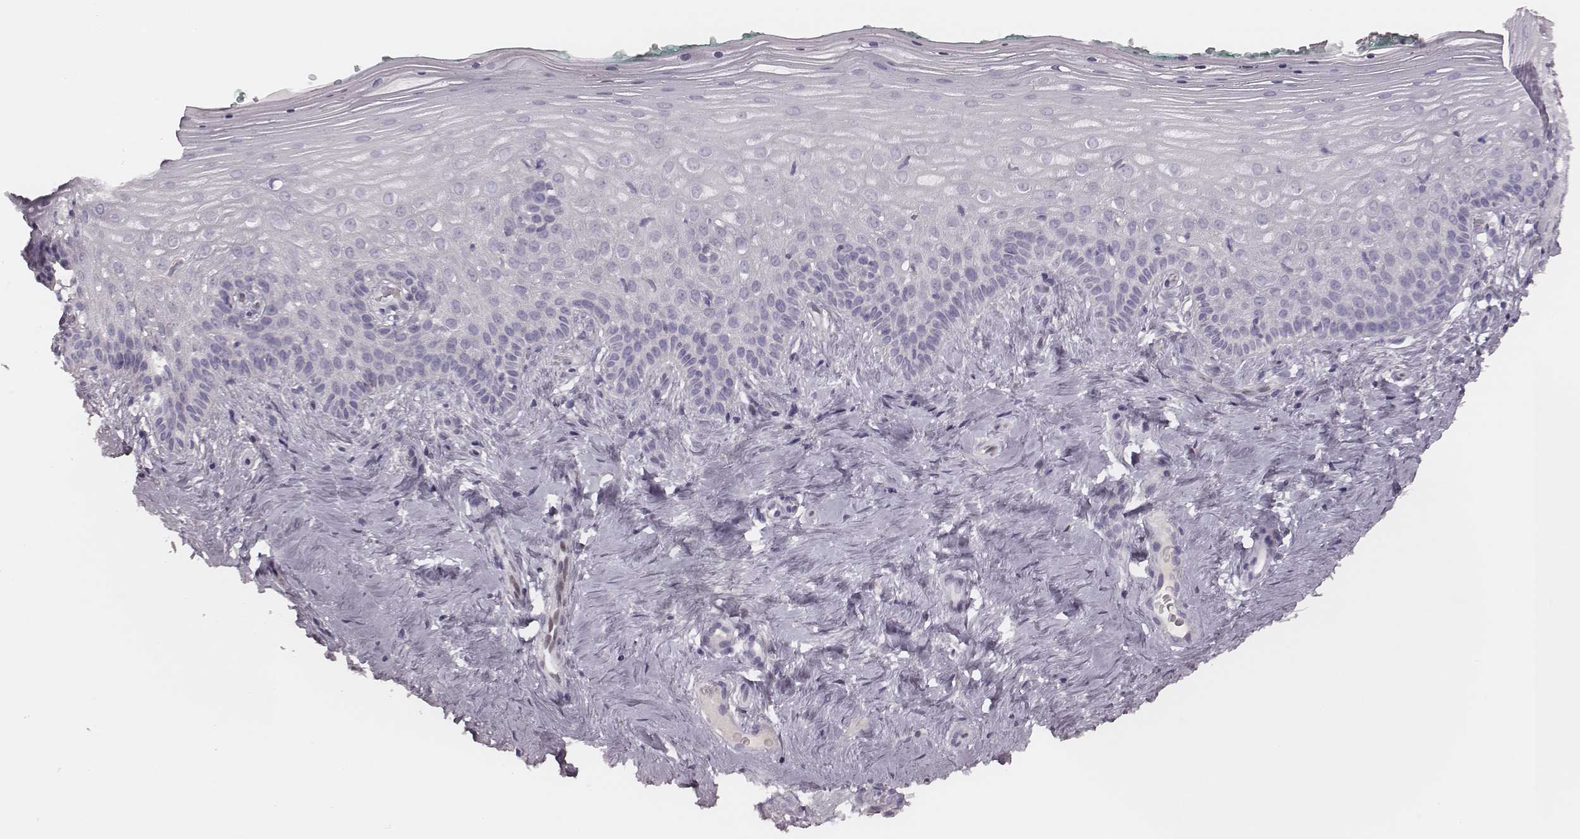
{"staining": {"intensity": "negative", "quantity": "none", "location": "none"}, "tissue": "vagina", "cell_type": "Squamous epithelial cells", "image_type": "normal", "snomed": [{"axis": "morphology", "description": "Normal tissue, NOS"}, {"axis": "topography", "description": "Vagina"}], "caption": "High power microscopy micrograph of an immunohistochemistry (IHC) histopathology image of benign vagina, revealing no significant staining in squamous epithelial cells. (Immunohistochemistry (ihc), brightfield microscopy, high magnification).", "gene": "MSX1", "patient": {"sex": "female", "age": 45}}